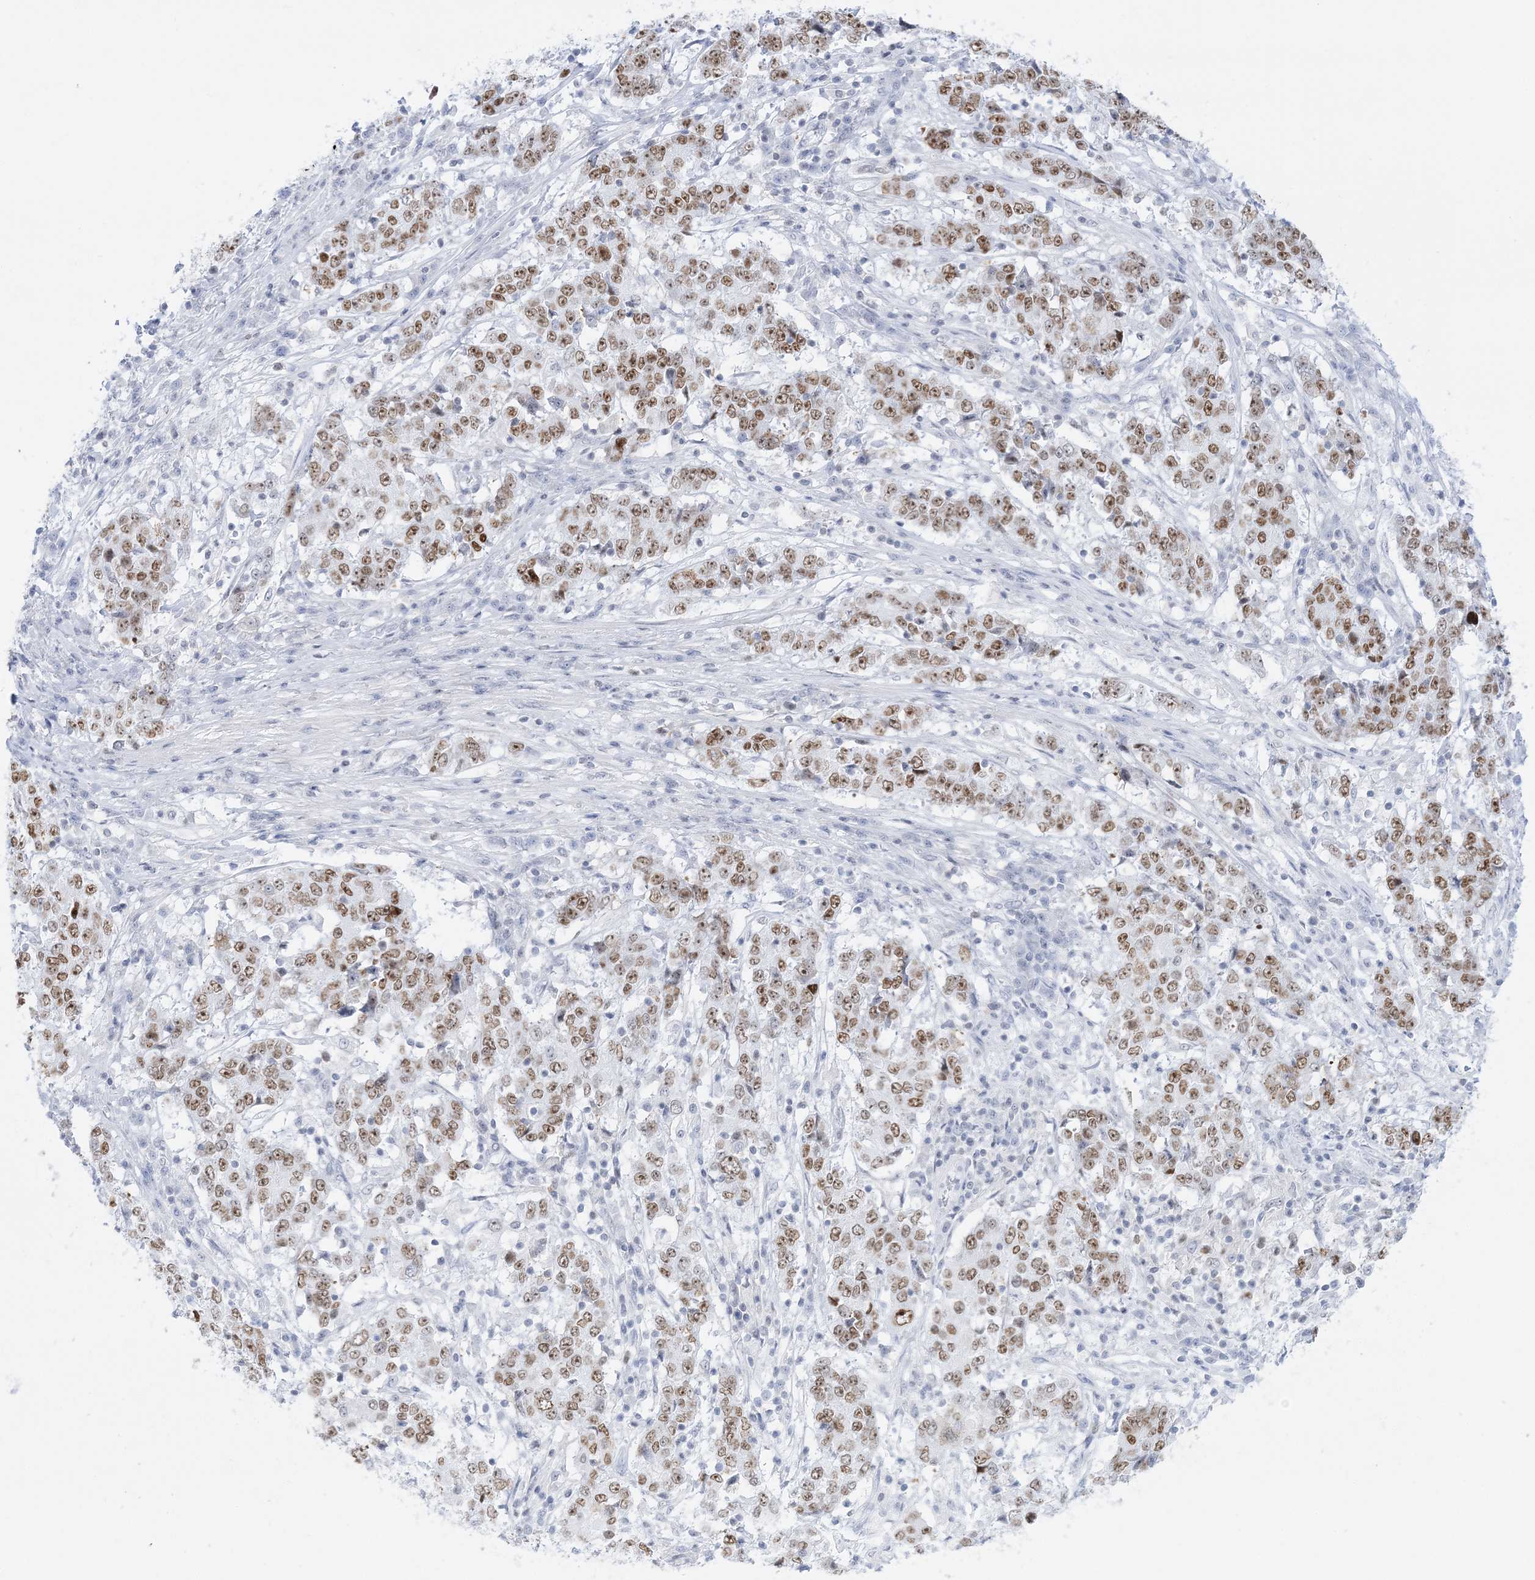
{"staining": {"intensity": "moderate", "quantity": ">75%", "location": "nuclear"}, "tissue": "stomach cancer", "cell_type": "Tumor cells", "image_type": "cancer", "snomed": [{"axis": "morphology", "description": "Adenocarcinoma, NOS"}, {"axis": "topography", "description": "Stomach"}], "caption": "Human stomach cancer (adenocarcinoma) stained with a protein marker exhibits moderate staining in tumor cells.", "gene": "DDX21", "patient": {"sex": "male", "age": 59}}